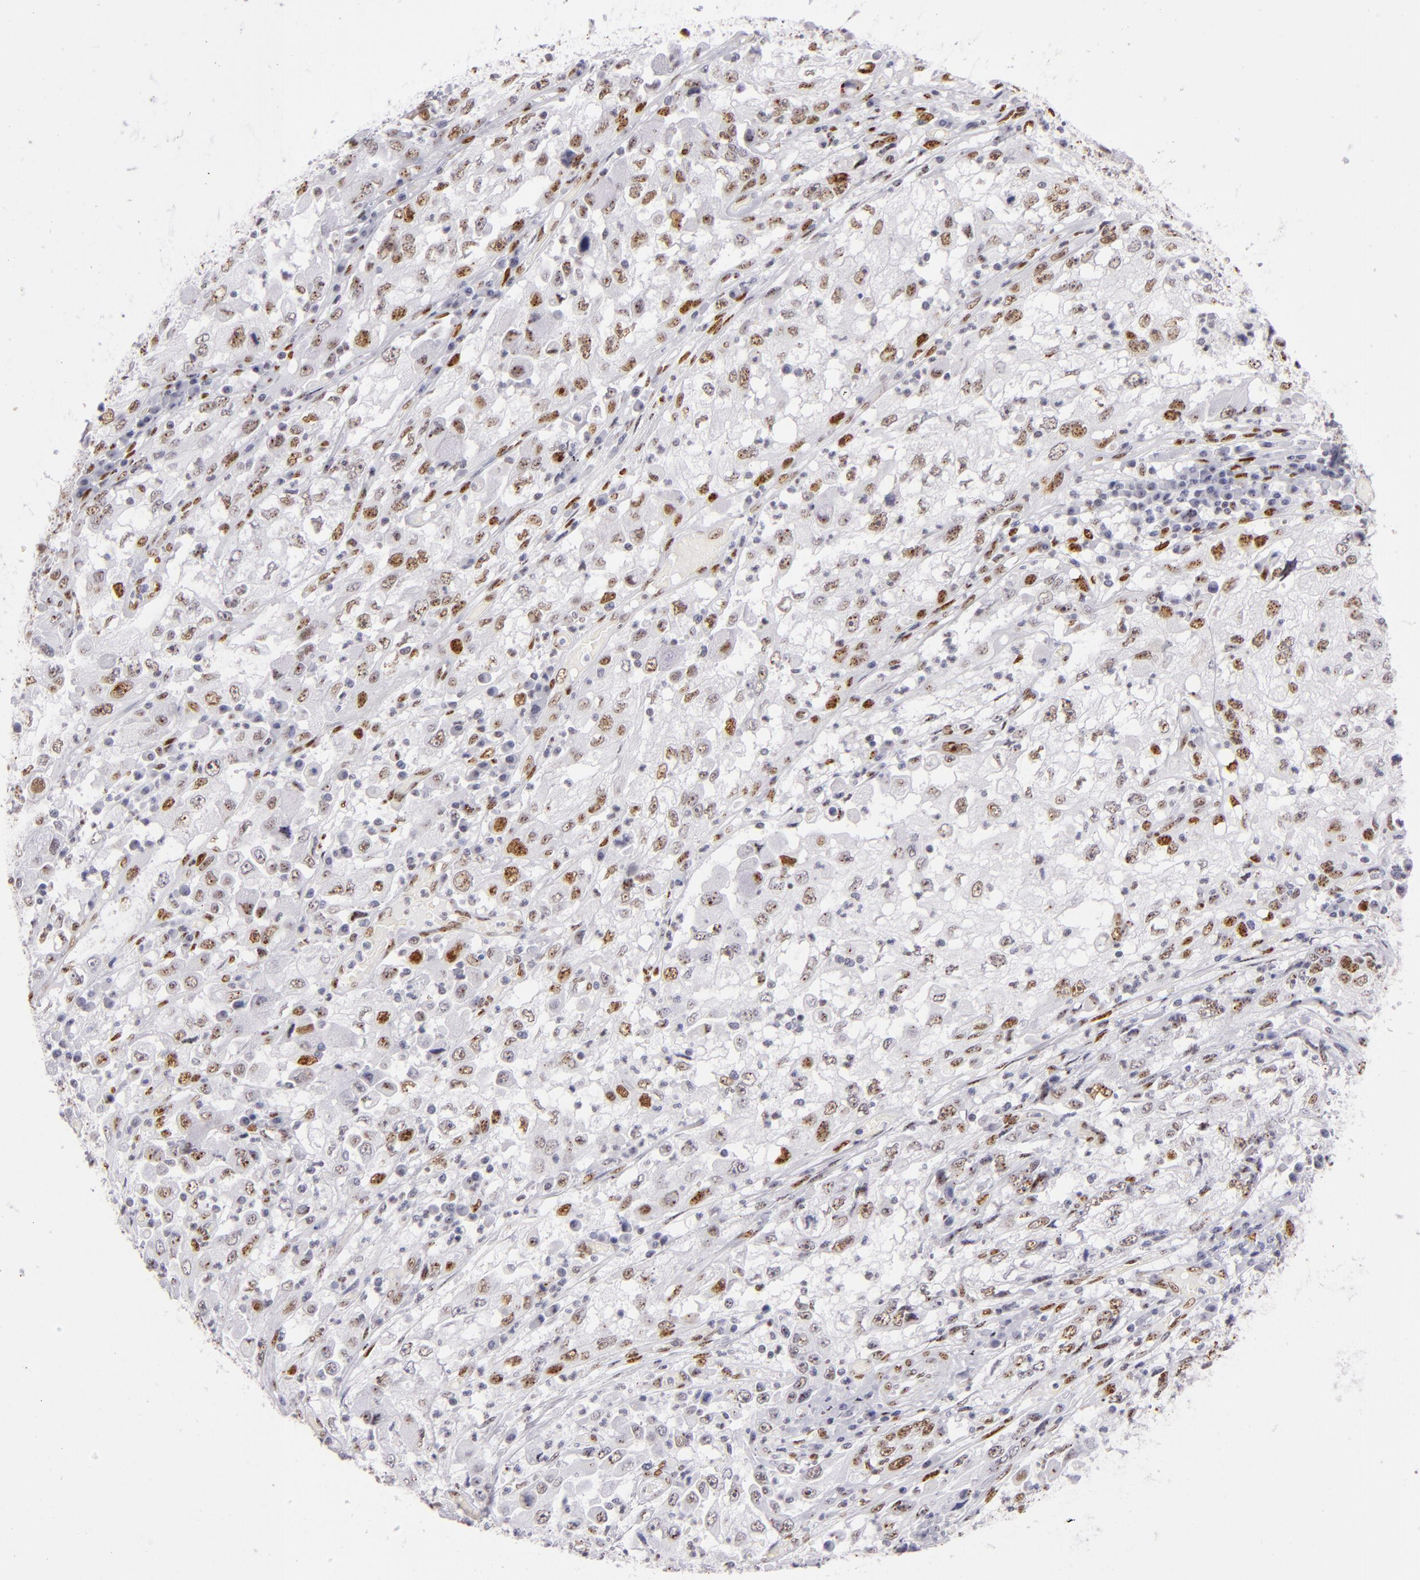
{"staining": {"intensity": "moderate", "quantity": "25%-75%", "location": "nuclear"}, "tissue": "cervical cancer", "cell_type": "Tumor cells", "image_type": "cancer", "snomed": [{"axis": "morphology", "description": "Squamous cell carcinoma, NOS"}, {"axis": "topography", "description": "Cervix"}], "caption": "Human cervical cancer stained with a protein marker exhibits moderate staining in tumor cells.", "gene": "TOP3A", "patient": {"sex": "female", "age": 36}}